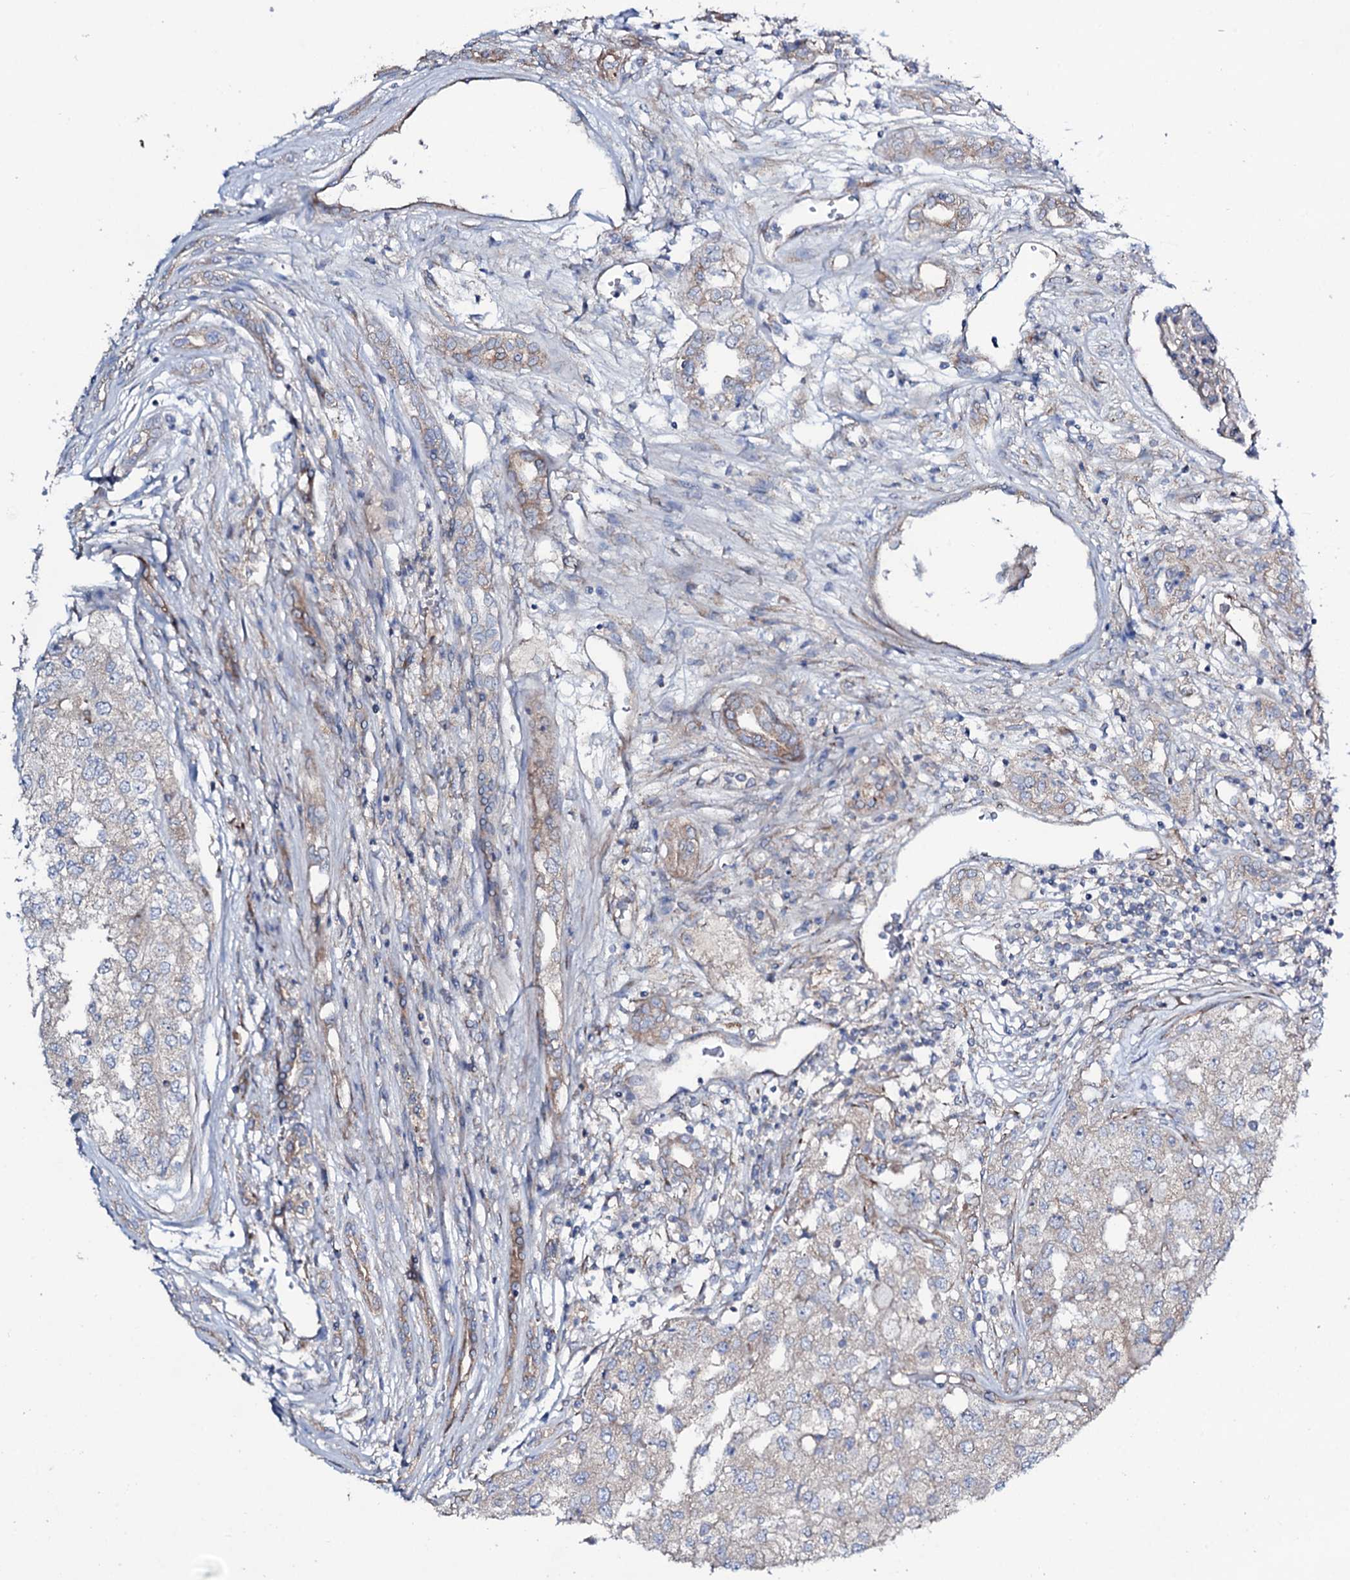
{"staining": {"intensity": "negative", "quantity": "none", "location": "none"}, "tissue": "renal cancer", "cell_type": "Tumor cells", "image_type": "cancer", "snomed": [{"axis": "morphology", "description": "Adenocarcinoma, NOS"}, {"axis": "topography", "description": "Kidney"}], "caption": "Image shows no significant protein positivity in tumor cells of renal cancer.", "gene": "STARD13", "patient": {"sex": "female", "age": 54}}